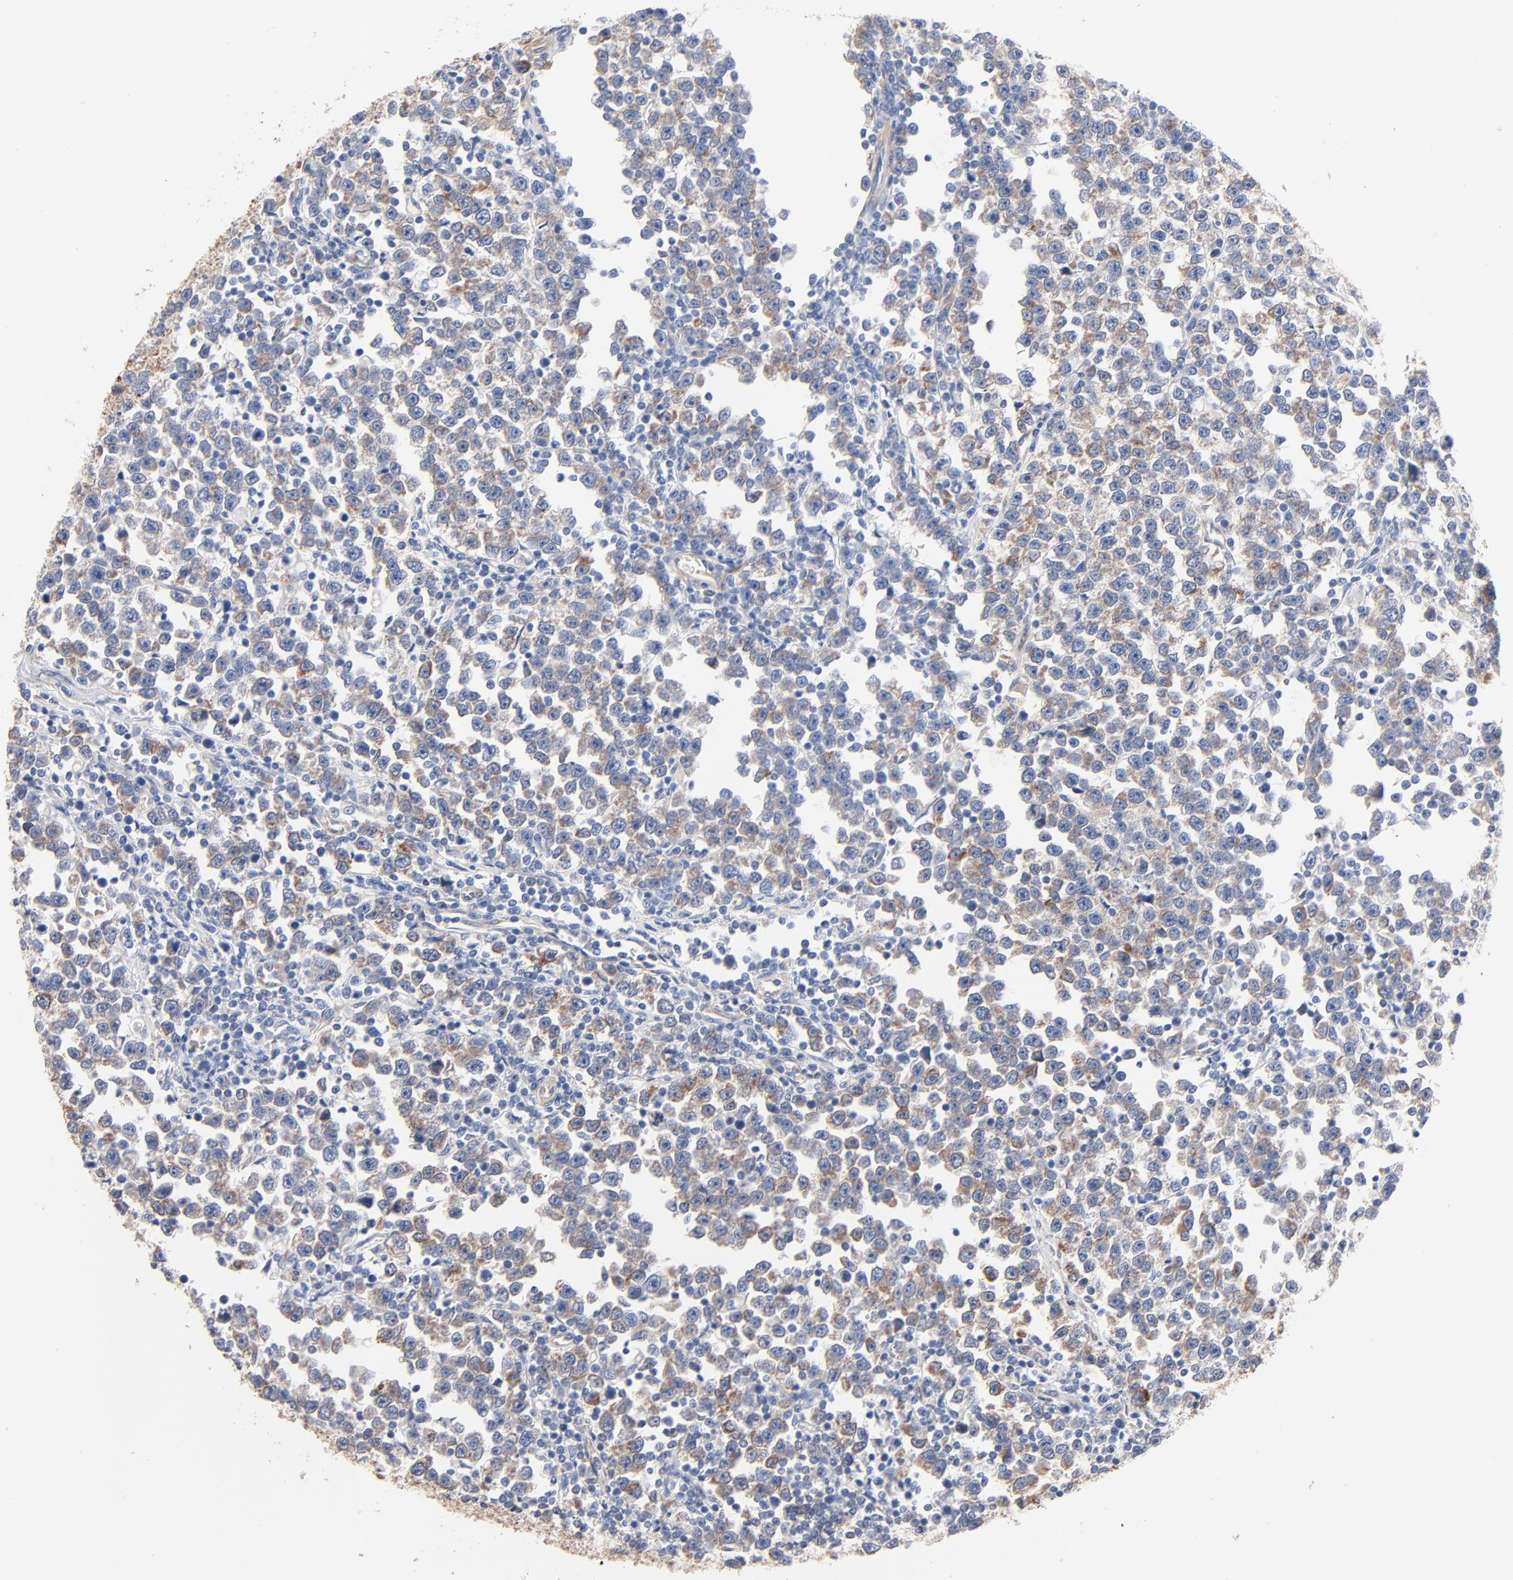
{"staining": {"intensity": "moderate", "quantity": "25%-75%", "location": "cytoplasmic/membranous"}, "tissue": "testis cancer", "cell_type": "Tumor cells", "image_type": "cancer", "snomed": [{"axis": "morphology", "description": "Seminoma, NOS"}, {"axis": "topography", "description": "Testis"}], "caption": "Immunohistochemical staining of seminoma (testis) demonstrates moderate cytoplasmic/membranous protein staining in approximately 25%-75% of tumor cells.", "gene": "ABCD4", "patient": {"sex": "male", "age": 43}}